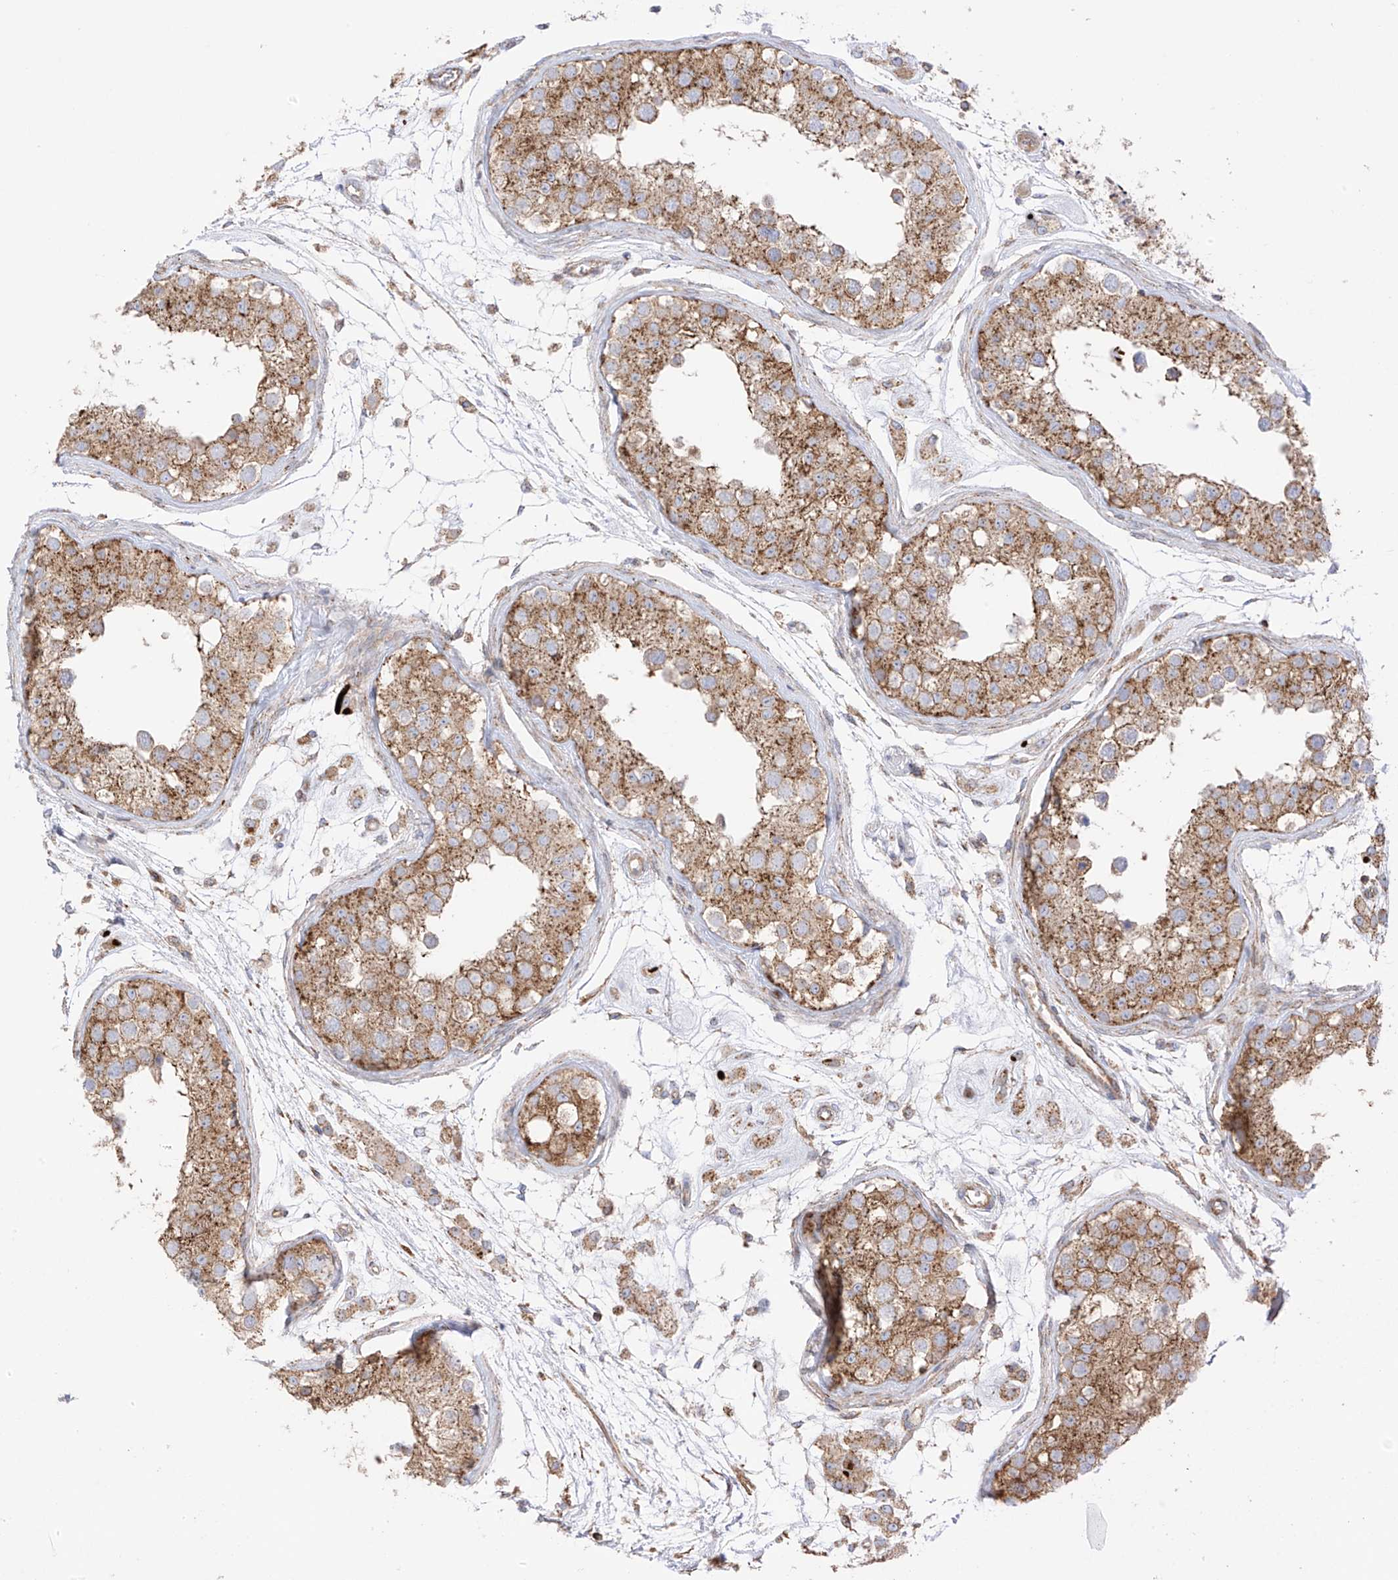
{"staining": {"intensity": "strong", "quantity": ">75%", "location": "cytoplasmic/membranous"}, "tissue": "testis", "cell_type": "Cells in seminiferous ducts", "image_type": "normal", "snomed": [{"axis": "morphology", "description": "Normal tissue, NOS"}, {"axis": "morphology", "description": "Adenocarcinoma, metastatic, NOS"}, {"axis": "topography", "description": "Testis"}], "caption": "Immunohistochemical staining of unremarkable human testis shows strong cytoplasmic/membranous protein positivity in about >75% of cells in seminiferous ducts.", "gene": "XKR3", "patient": {"sex": "male", "age": 26}}